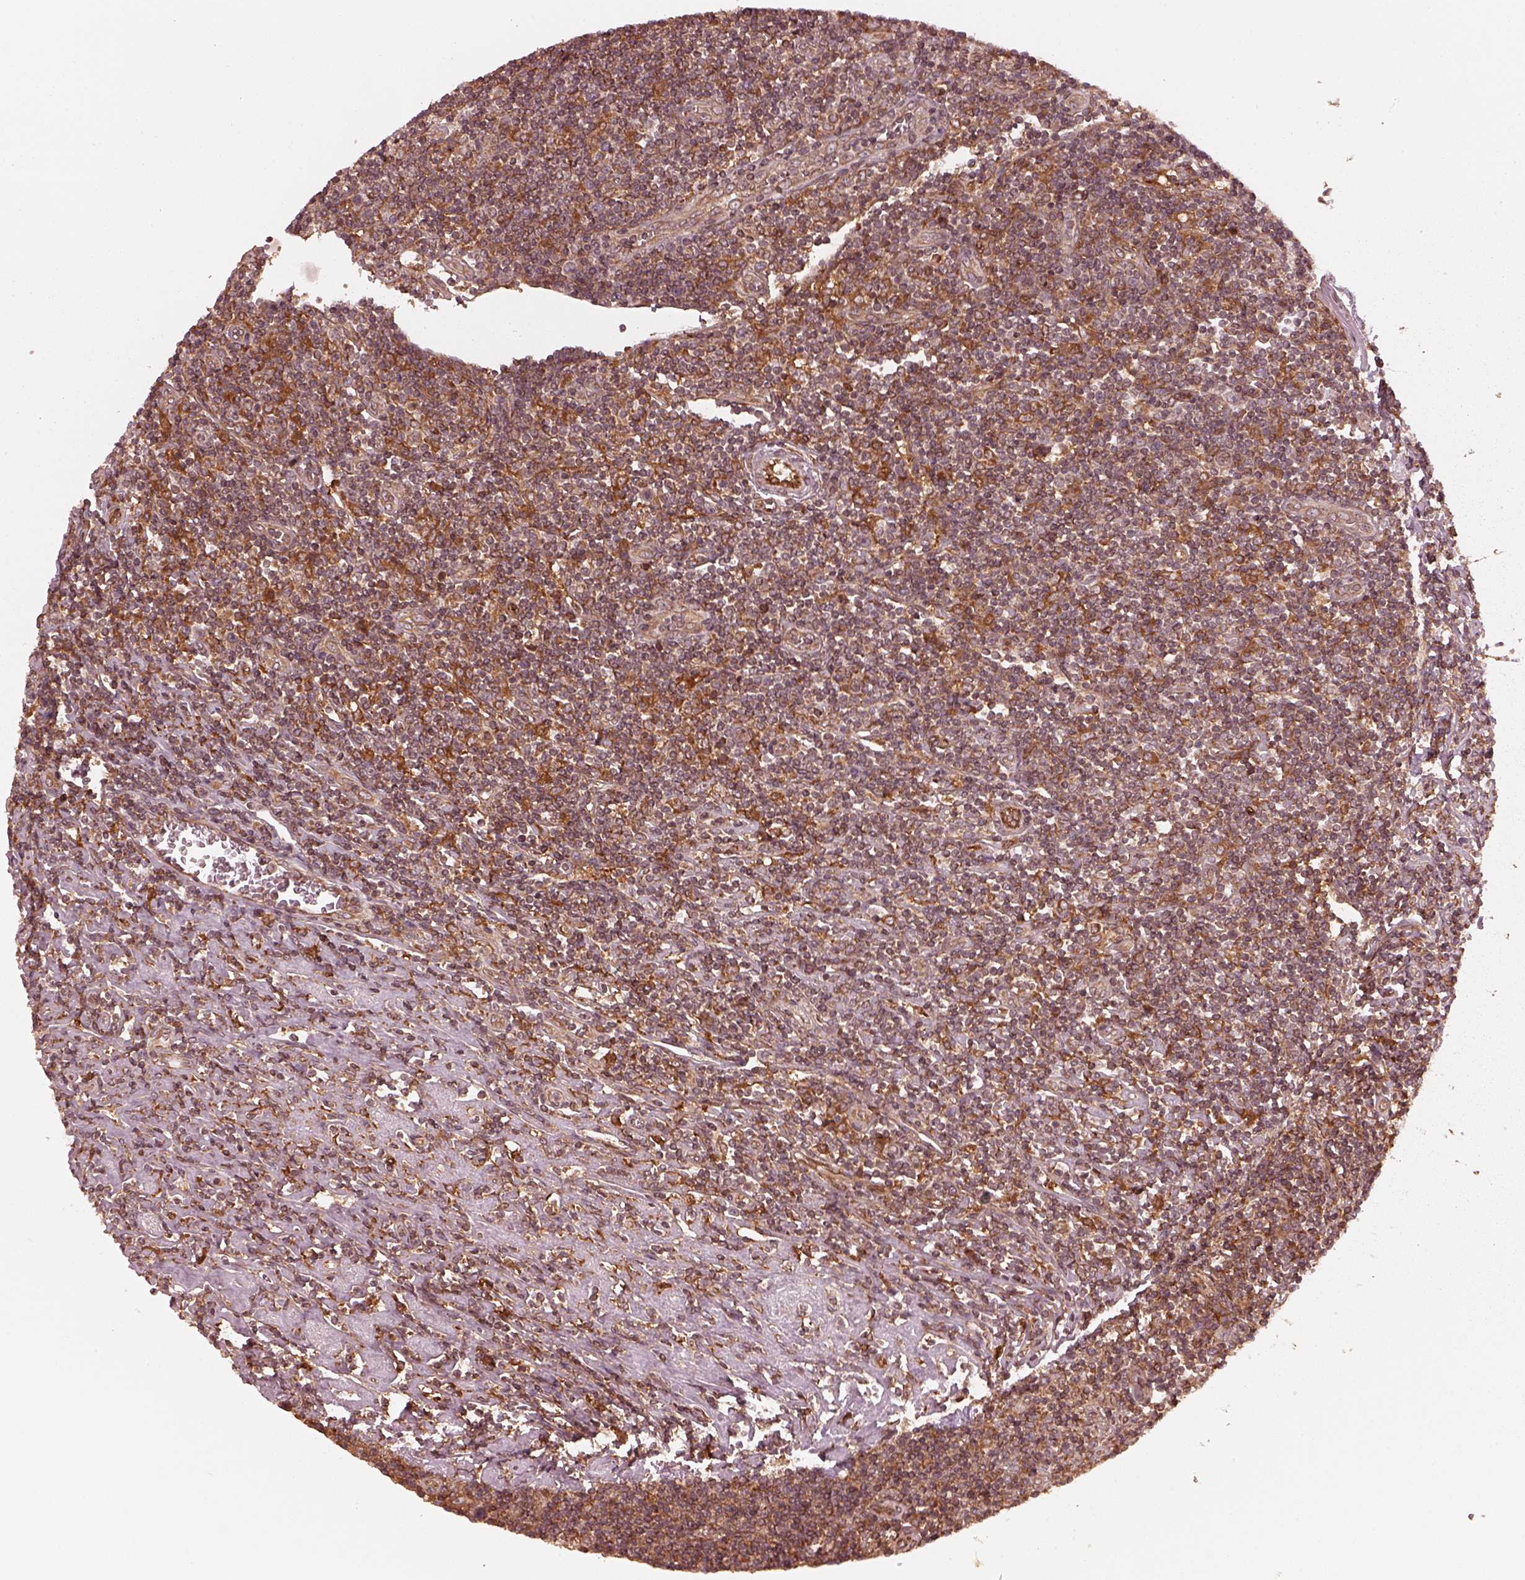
{"staining": {"intensity": "moderate", "quantity": ">75%", "location": "cytoplasmic/membranous"}, "tissue": "lymphoma", "cell_type": "Tumor cells", "image_type": "cancer", "snomed": [{"axis": "morphology", "description": "Hodgkin's disease, NOS"}, {"axis": "topography", "description": "Lymph node"}], "caption": "A medium amount of moderate cytoplasmic/membranous positivity is identified in about >75% of tumor cells in Hodgkin's disease tissue. (DAB (3,3'-diaminobenzidine) IHC, brown staining for protein, blue staining for nuclei).", "gene": "AGPAT1", "patient": {"sex": "male", "age": 40}}